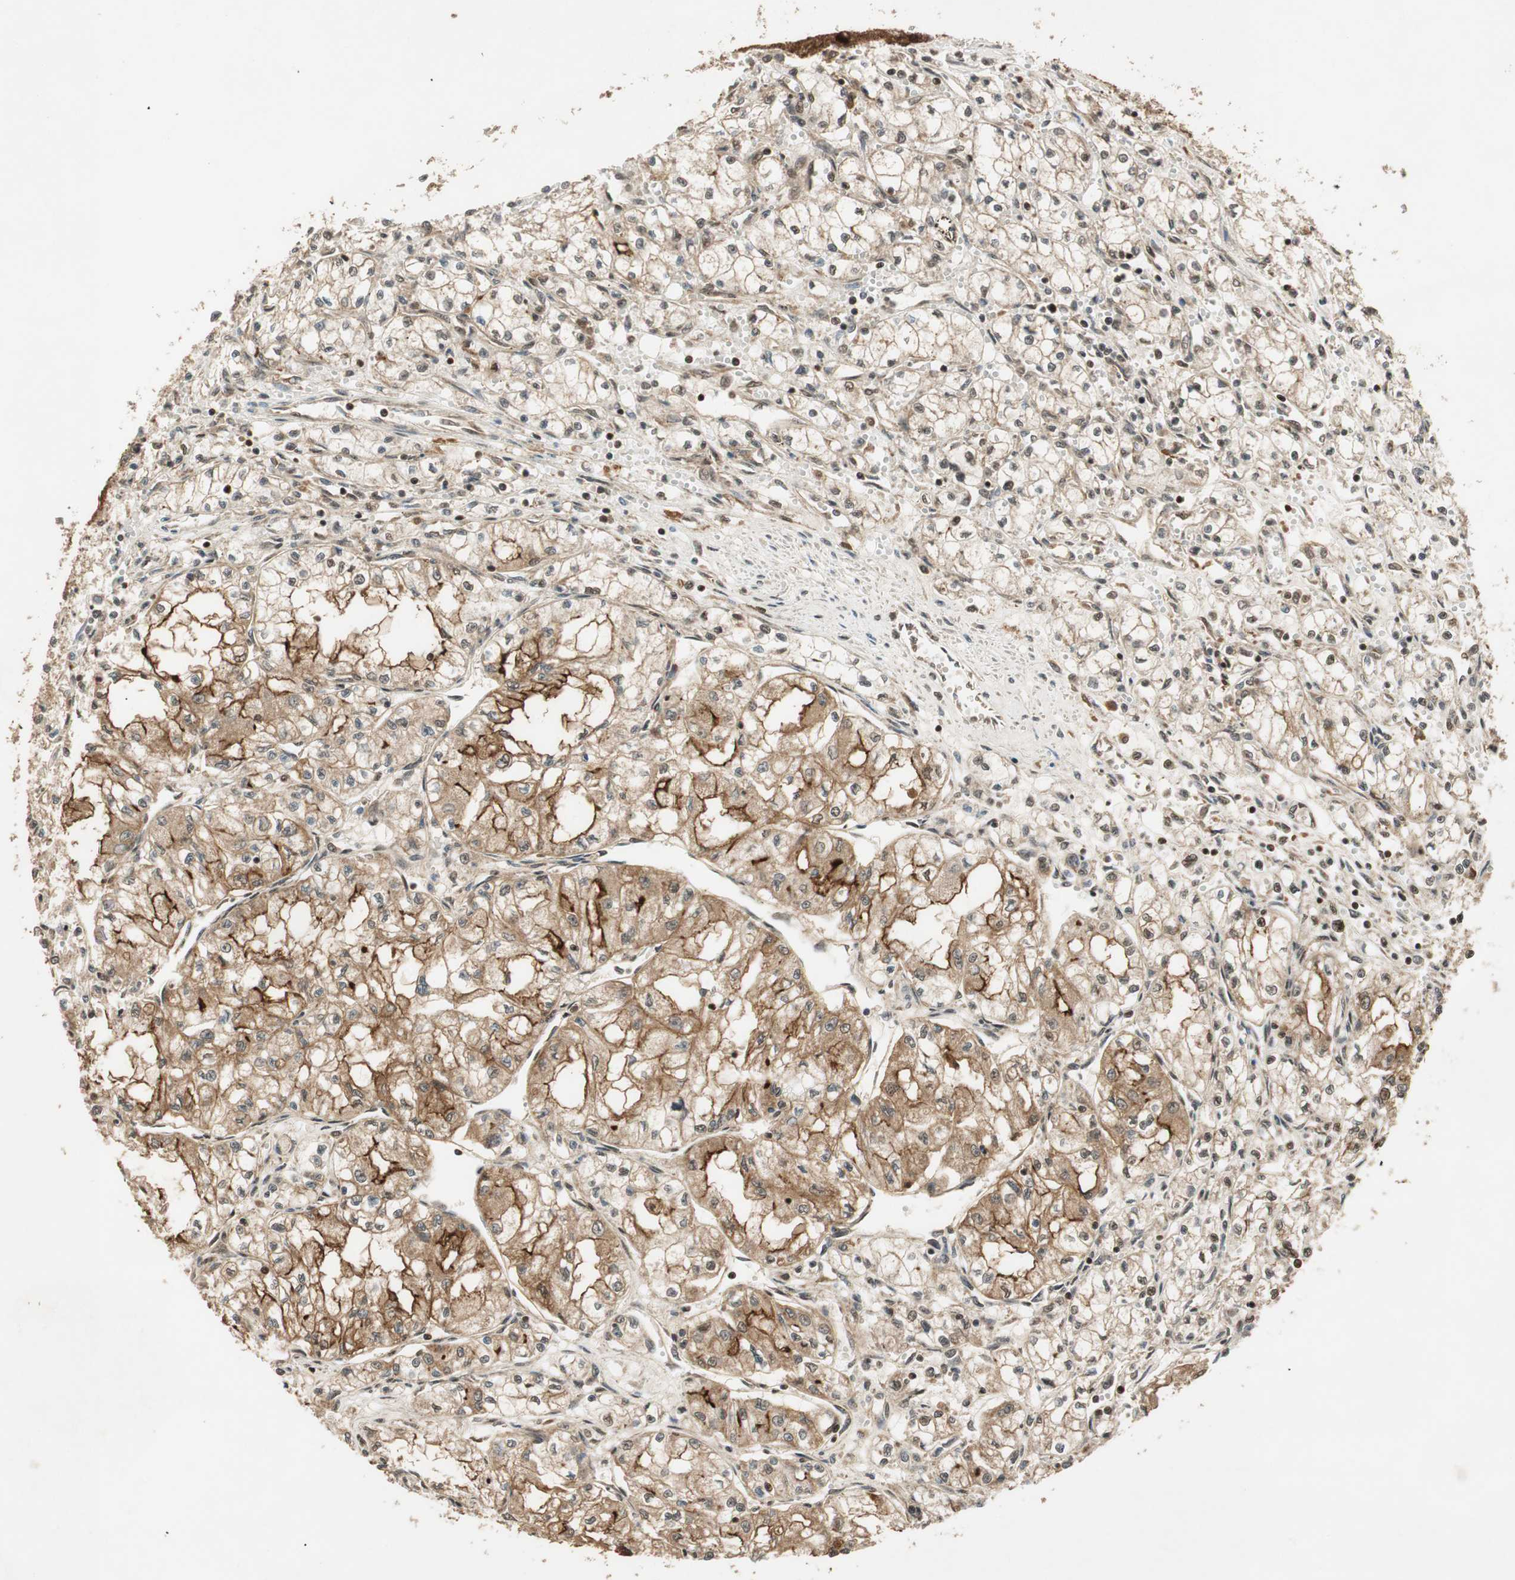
{"staining": {"intensity": "moderate", "quantity": ">75%", "location": "cytoplasmic/membranous,nuclear"}, "tissue": "renal cancer", "cell_type": "Tumor cells", "image_type": "cancer", "snomed": [{"axis": "morphology", "description": "Normal tissue, NOS"}, {"axis": "morphology", "description": "Adenocarcinoma, NOS"}, {"axis": "topography", "description": "Kidney"}], "caption": "This image exhibits IHC staining of adenocarcinoma (renal), with medium moderate cytoplasmic/membranous and nuclear positivity in approximately >75% of tumor cells.", "gene": "RPA3", "patient": {"sex": "male", "age": 59}}